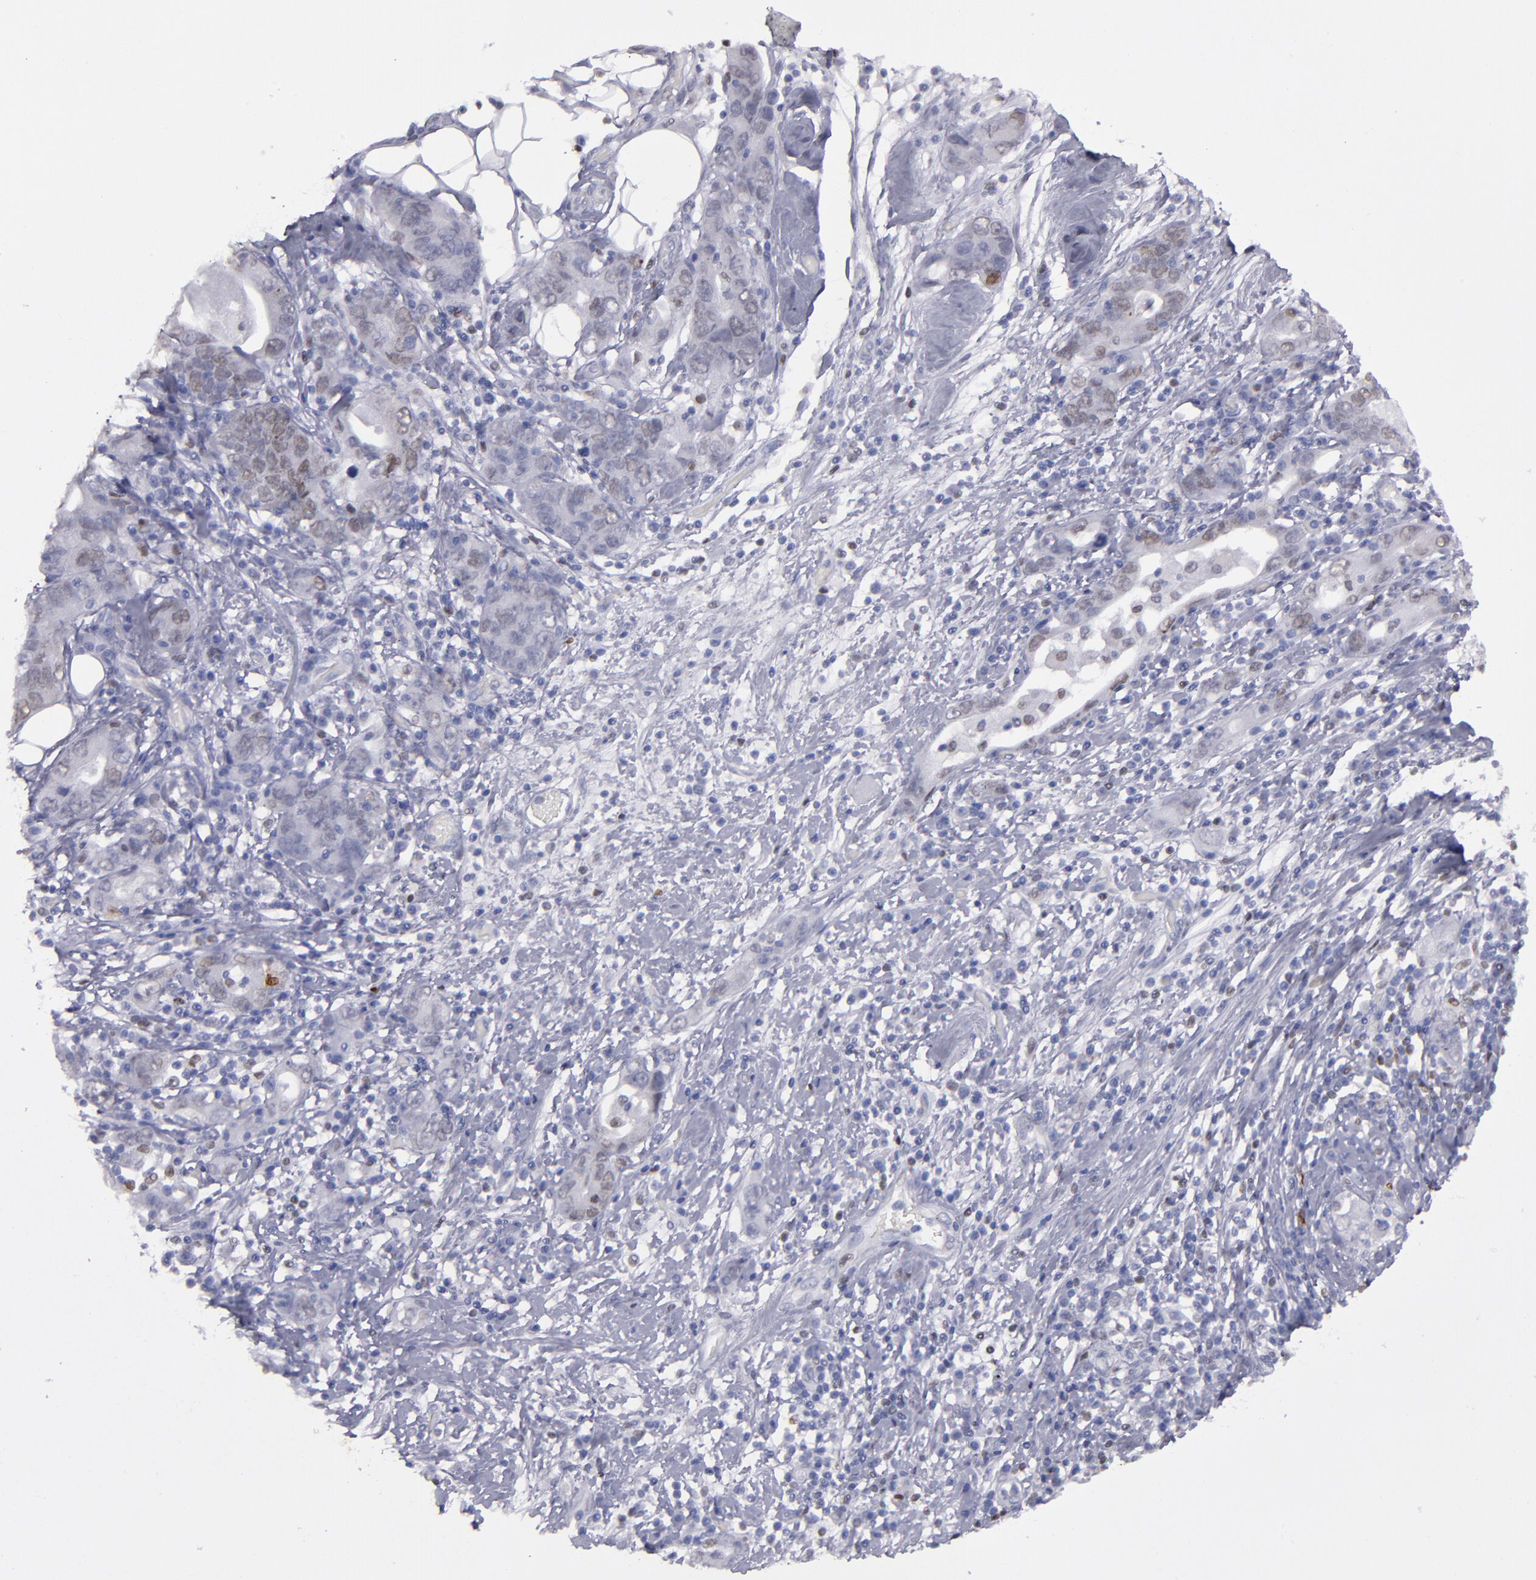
{"staining": {"intensity": "weak", "quantity": "25%-75%", "location": "nuclear"}, "tissue": "stomach cancer", "cell_type": "Tumor cells", "image_type": "cancer", "snomed": [{"axis": "morphology", "description": "Adenocarcinoma, NOS"}, {"axis": "topography", "description": "Stomach, lower"}], "caption": "The image displays immunohistochemical staining of adenocarcinoma (stomach). There is weak nuclear staining is identified in approximately 25%-75% of tumor cells.", "gene": "IRF8", "patient": {"sex": "female", "age": 93}}